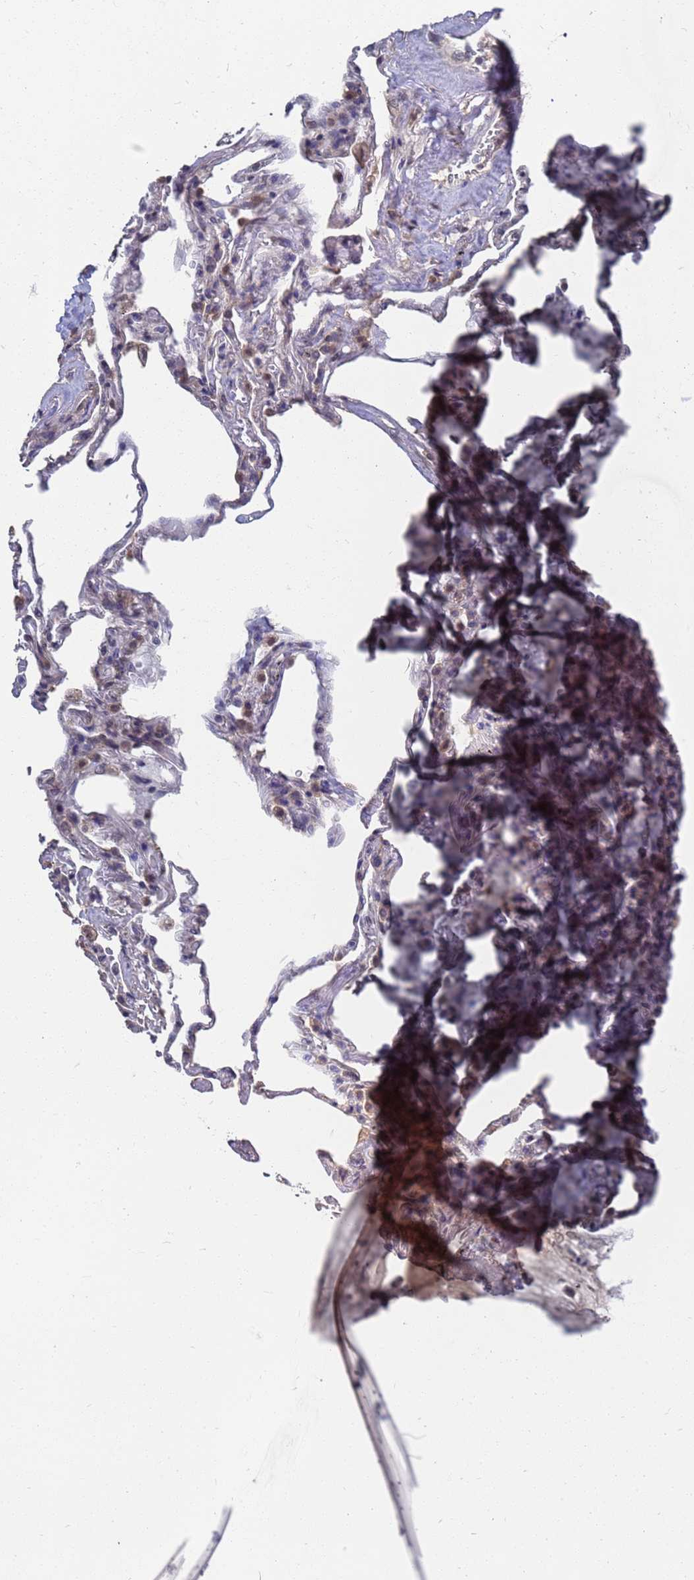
{"staining": {"intensity": "moderate", "quantity": ">75%", "location": "cytoplasmic/membranous"}, "tissue": "adipose tissue", "cell_type": "Adipocytes", "image_type": "normal", "snomed": [{"axis": "morphology", "description": "Normal tissue, NOS"}, {"axis": "topography", "description": "Lymph node"}, {"axis": "topography", "description": "Bronchus"}], "caption": "A medium amount of moderate cytoplasmic/membranous positivity is seen in approximately >75% of adipocytes in benign adipose tissue.", "gene": "CFAP119", "patient": {"sex": "male", "age": 63}}